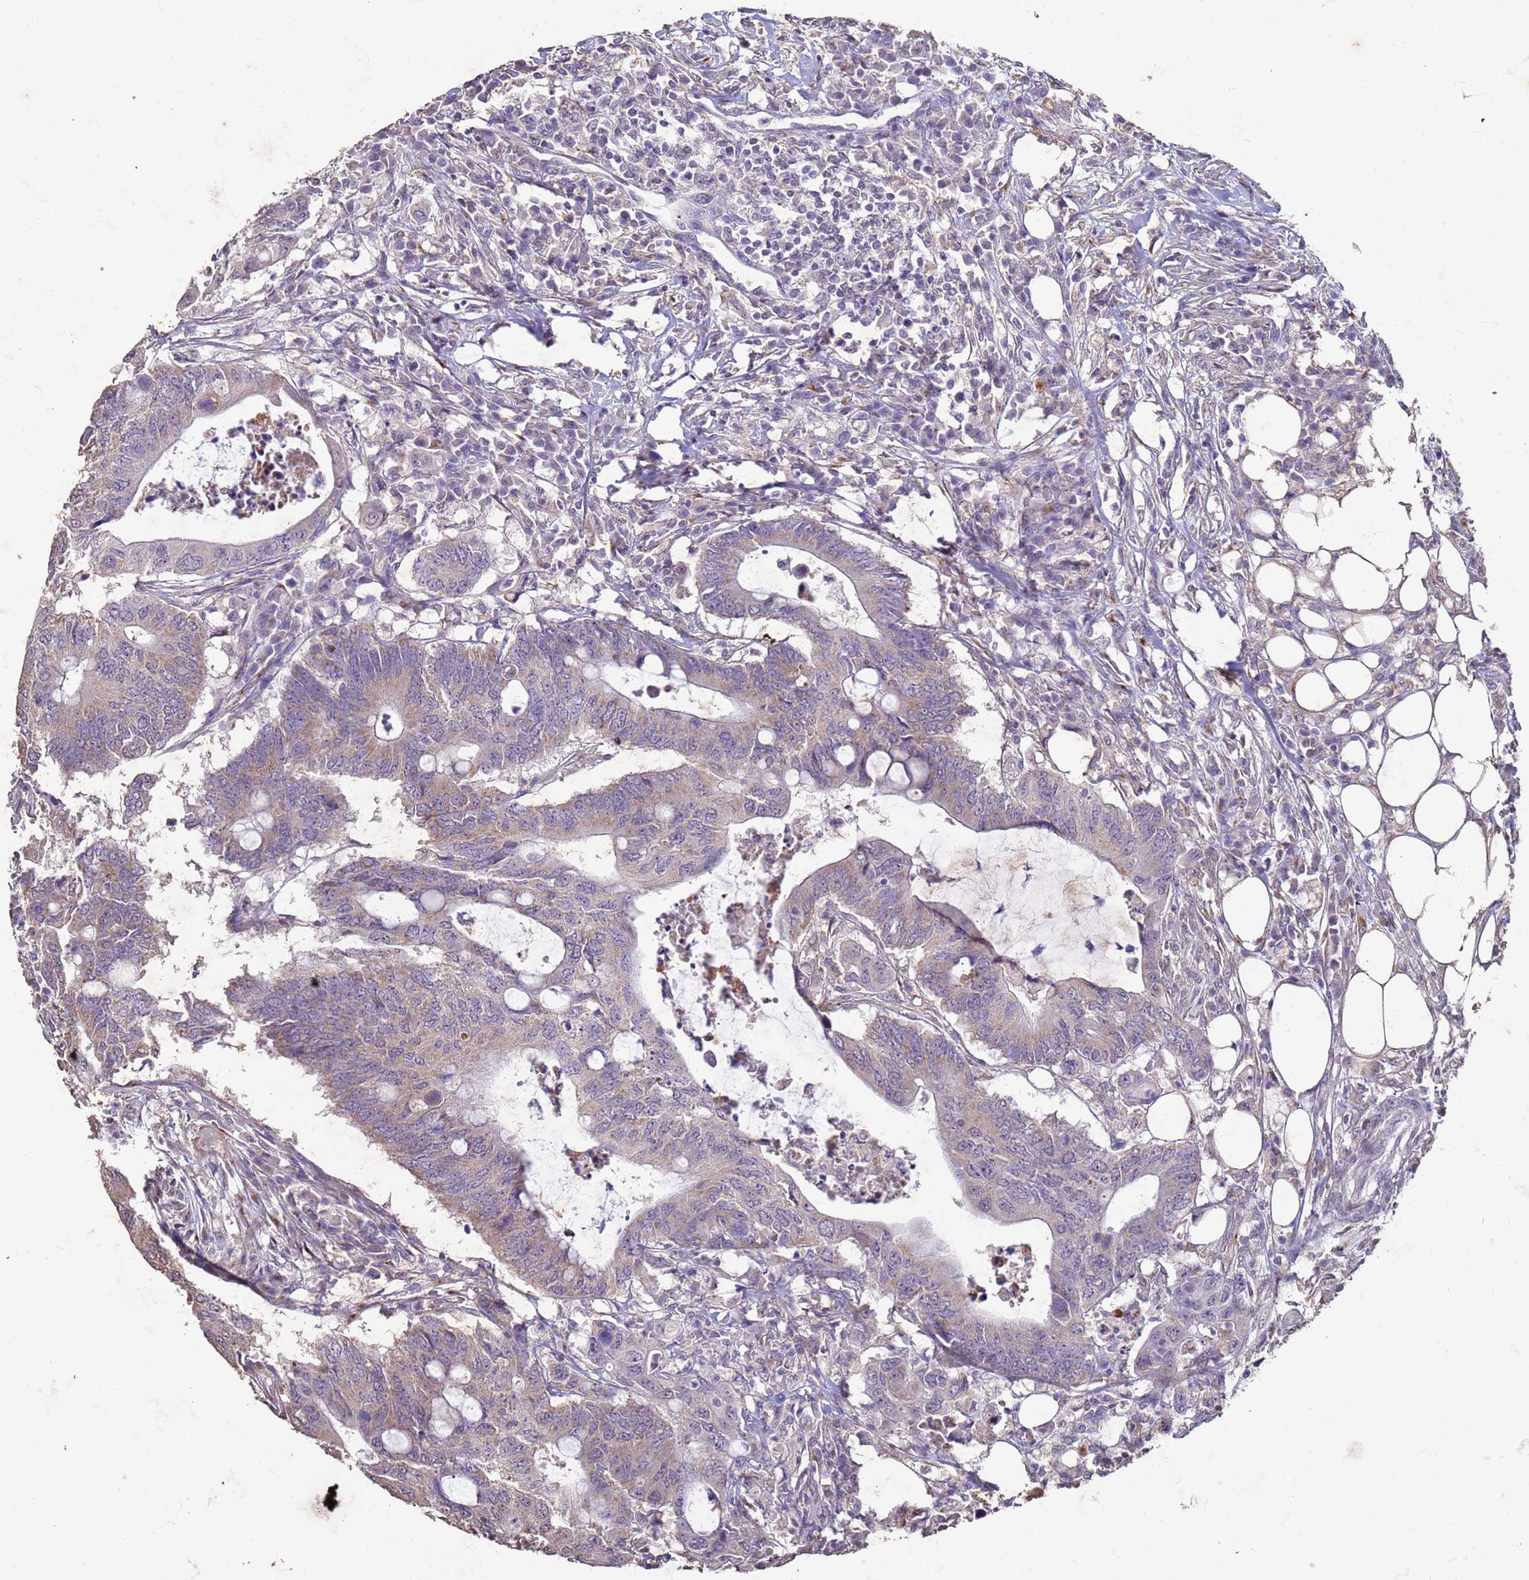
{"staining": {"intensity": "weak", "quantity": "<25%", "location": "cytoplasmic/membranous"}, "tissue": "colorectal cancer", "cell_type": "Tumor cells", "image_type": "cancer", "snomed": [{"axis": "morphology", "description": "Adenocarcinoma, NOS"}, {"axis": "topography", "description": "Colon"}], "caption": "Immunohistochemistry (IHC) of colorectal cancer shows no staining in tumor cells. Brightfield microscopy of immunohistochemistry stained with DAB (brown) and hematoxylin (blue), captured at high magnification.", "gene": "SLC25A15", "patient": {"sex": "male", "age": 71}}